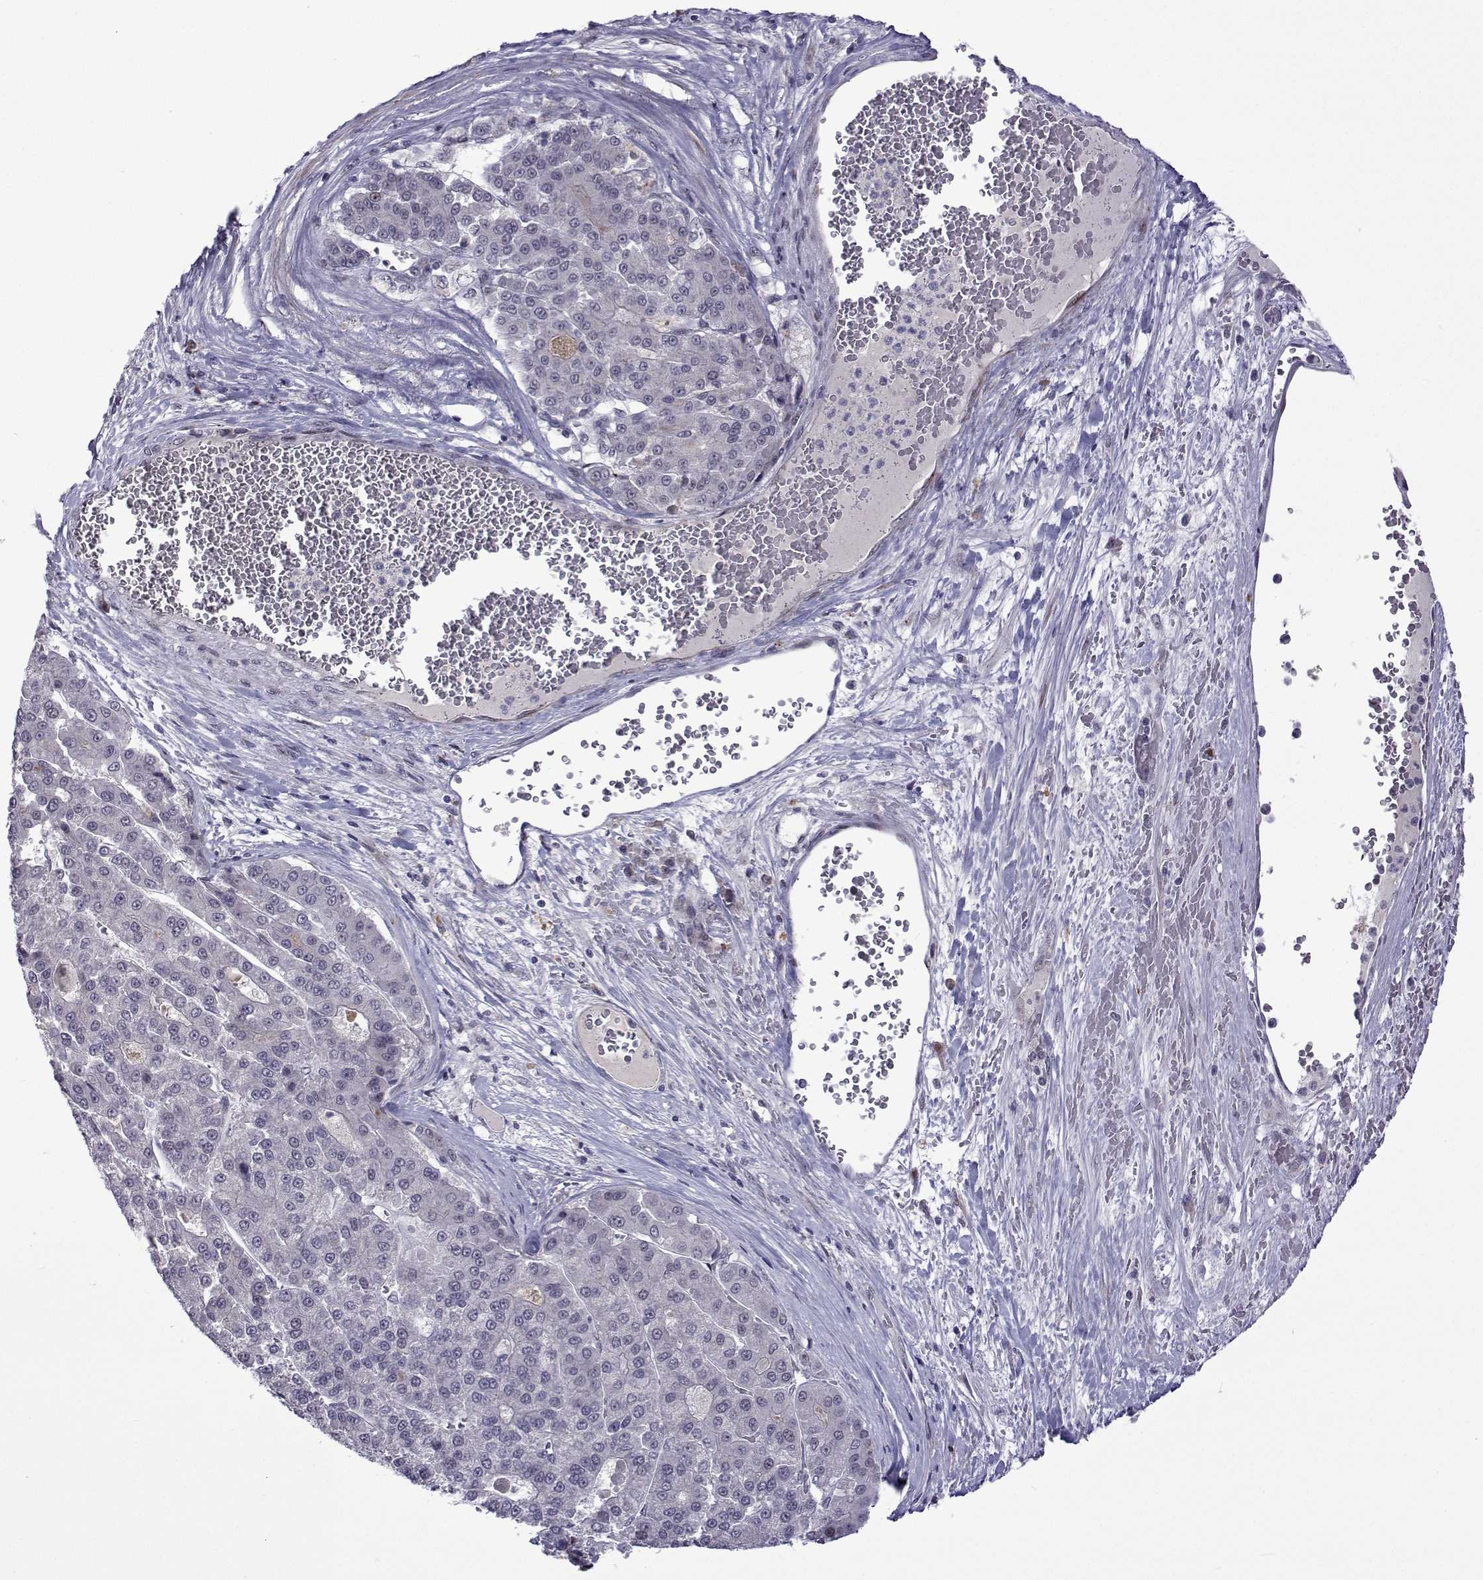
{"staining": {"intensity": "negative", "quantity": "none", "location": "none"}, "tissue": "liver cancer", "cell_type": "Tumor cells", "image_type": "cancer", "snomed": [{"axis": "morphology", "description": "Carcinoma, Hepatocellular, NOS"}, {"axis": "topography", "description": "Liver"}], "caption": "Immunohistochemistry (IHC) histopathology image of neoplastic tissue: liver cancer stained with DAB (3,3'-diaminobenzidine) displays no significant protein positivity in tumor cells. (IHC, brightfield microscopy, high magnification).", "gene": "EFCAB3", "patient": {"sex": "male", "age": 70}}